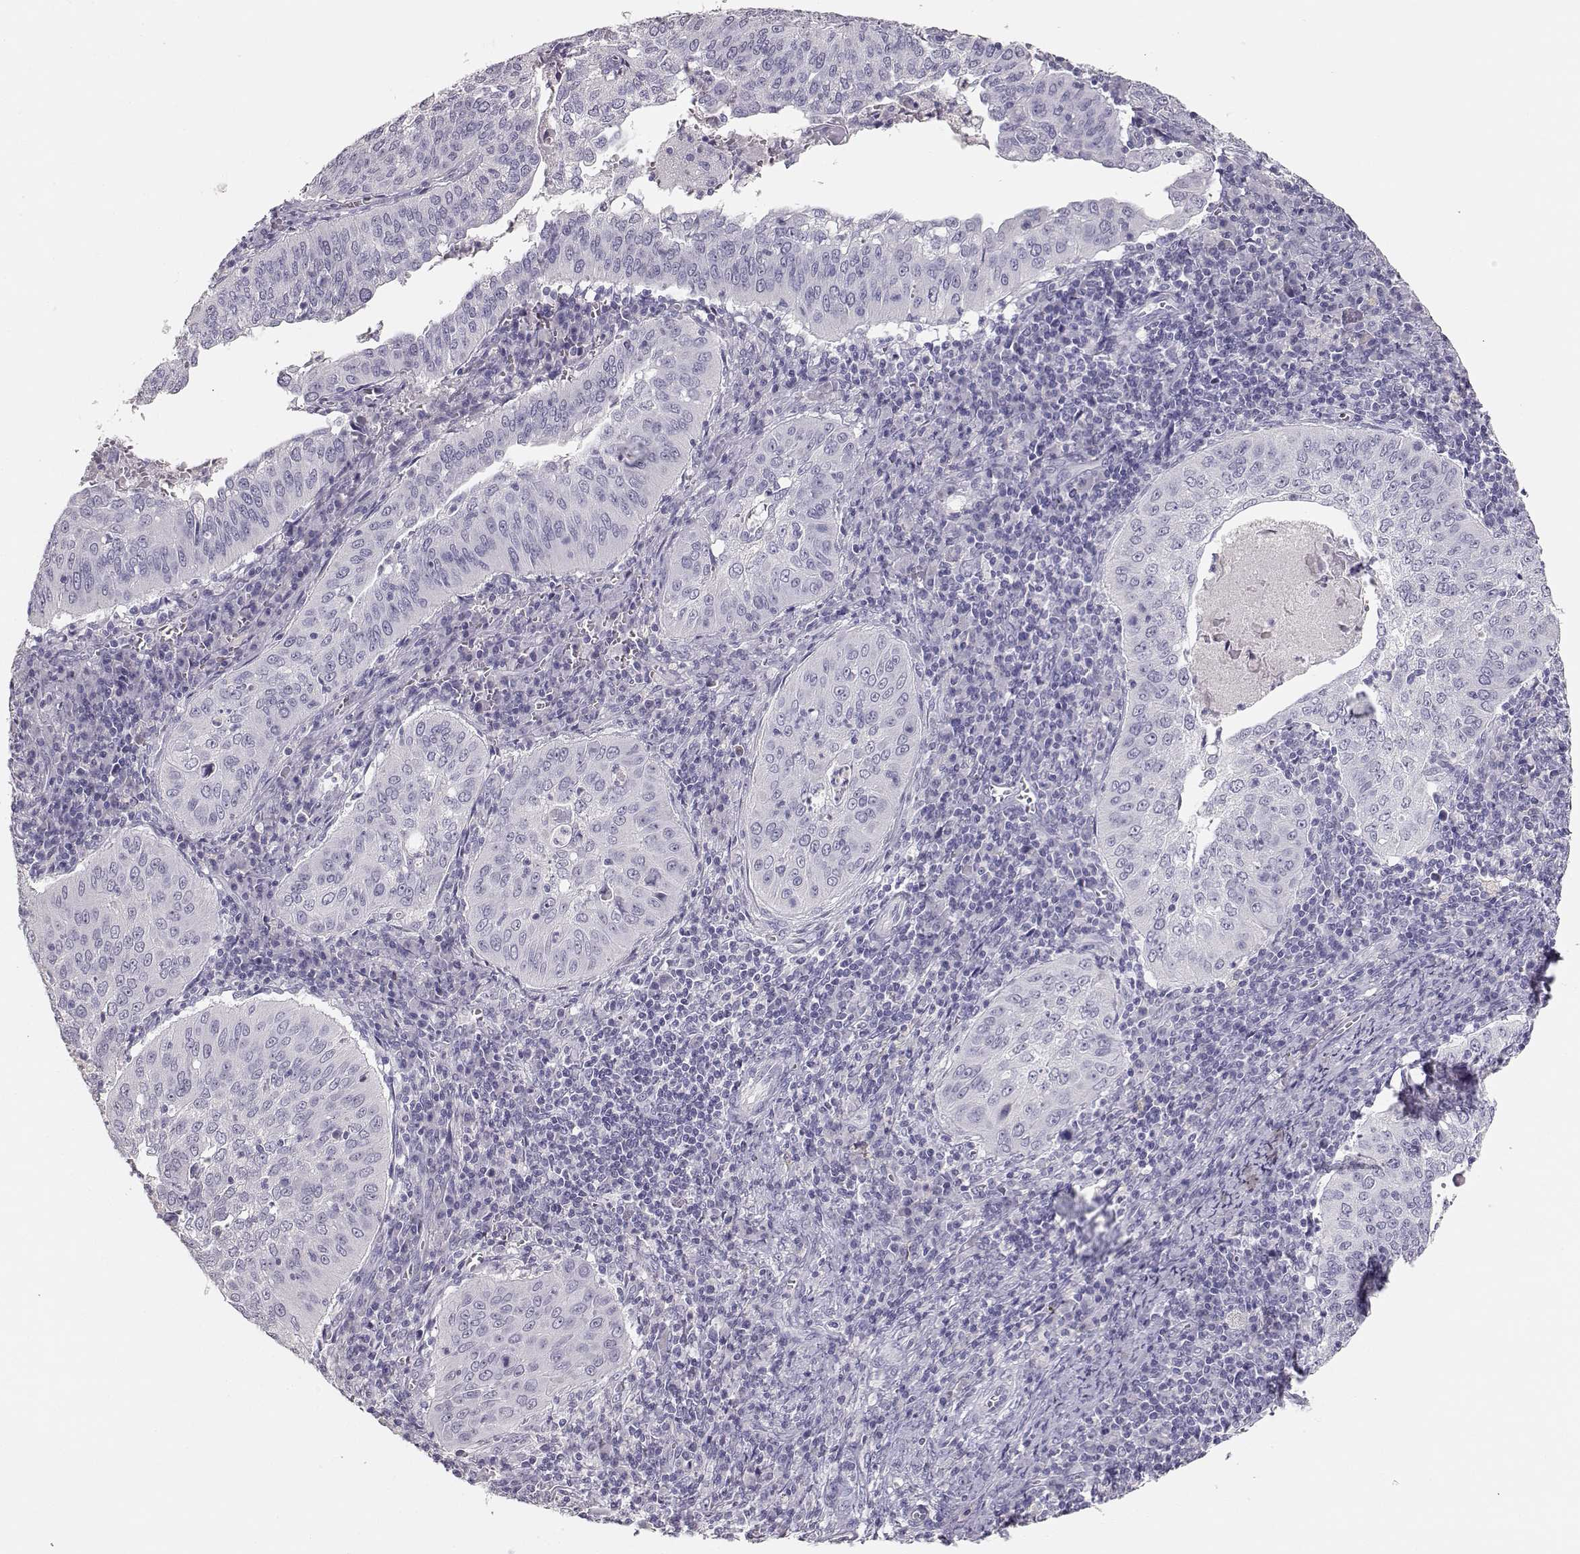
{"staining": {"intensity": "negative", "quantity": "none", "location": "none"}, "tissue": "cervical cancer", "cell_type": "Tumor cells", "image_type": "cancer", "snomed": [{"axis": "morphology", "description": "Squamous cell carcinoma, NOS"}, {"axis": "topography", "description": "Cervix"}], "caption": "Immunohistochemical staining of cervical squamous cell carcinoma displays no significant expression in tumor cells.", "gene": "MAGEC1", "patient": {"sex": "female", "age": 39}}